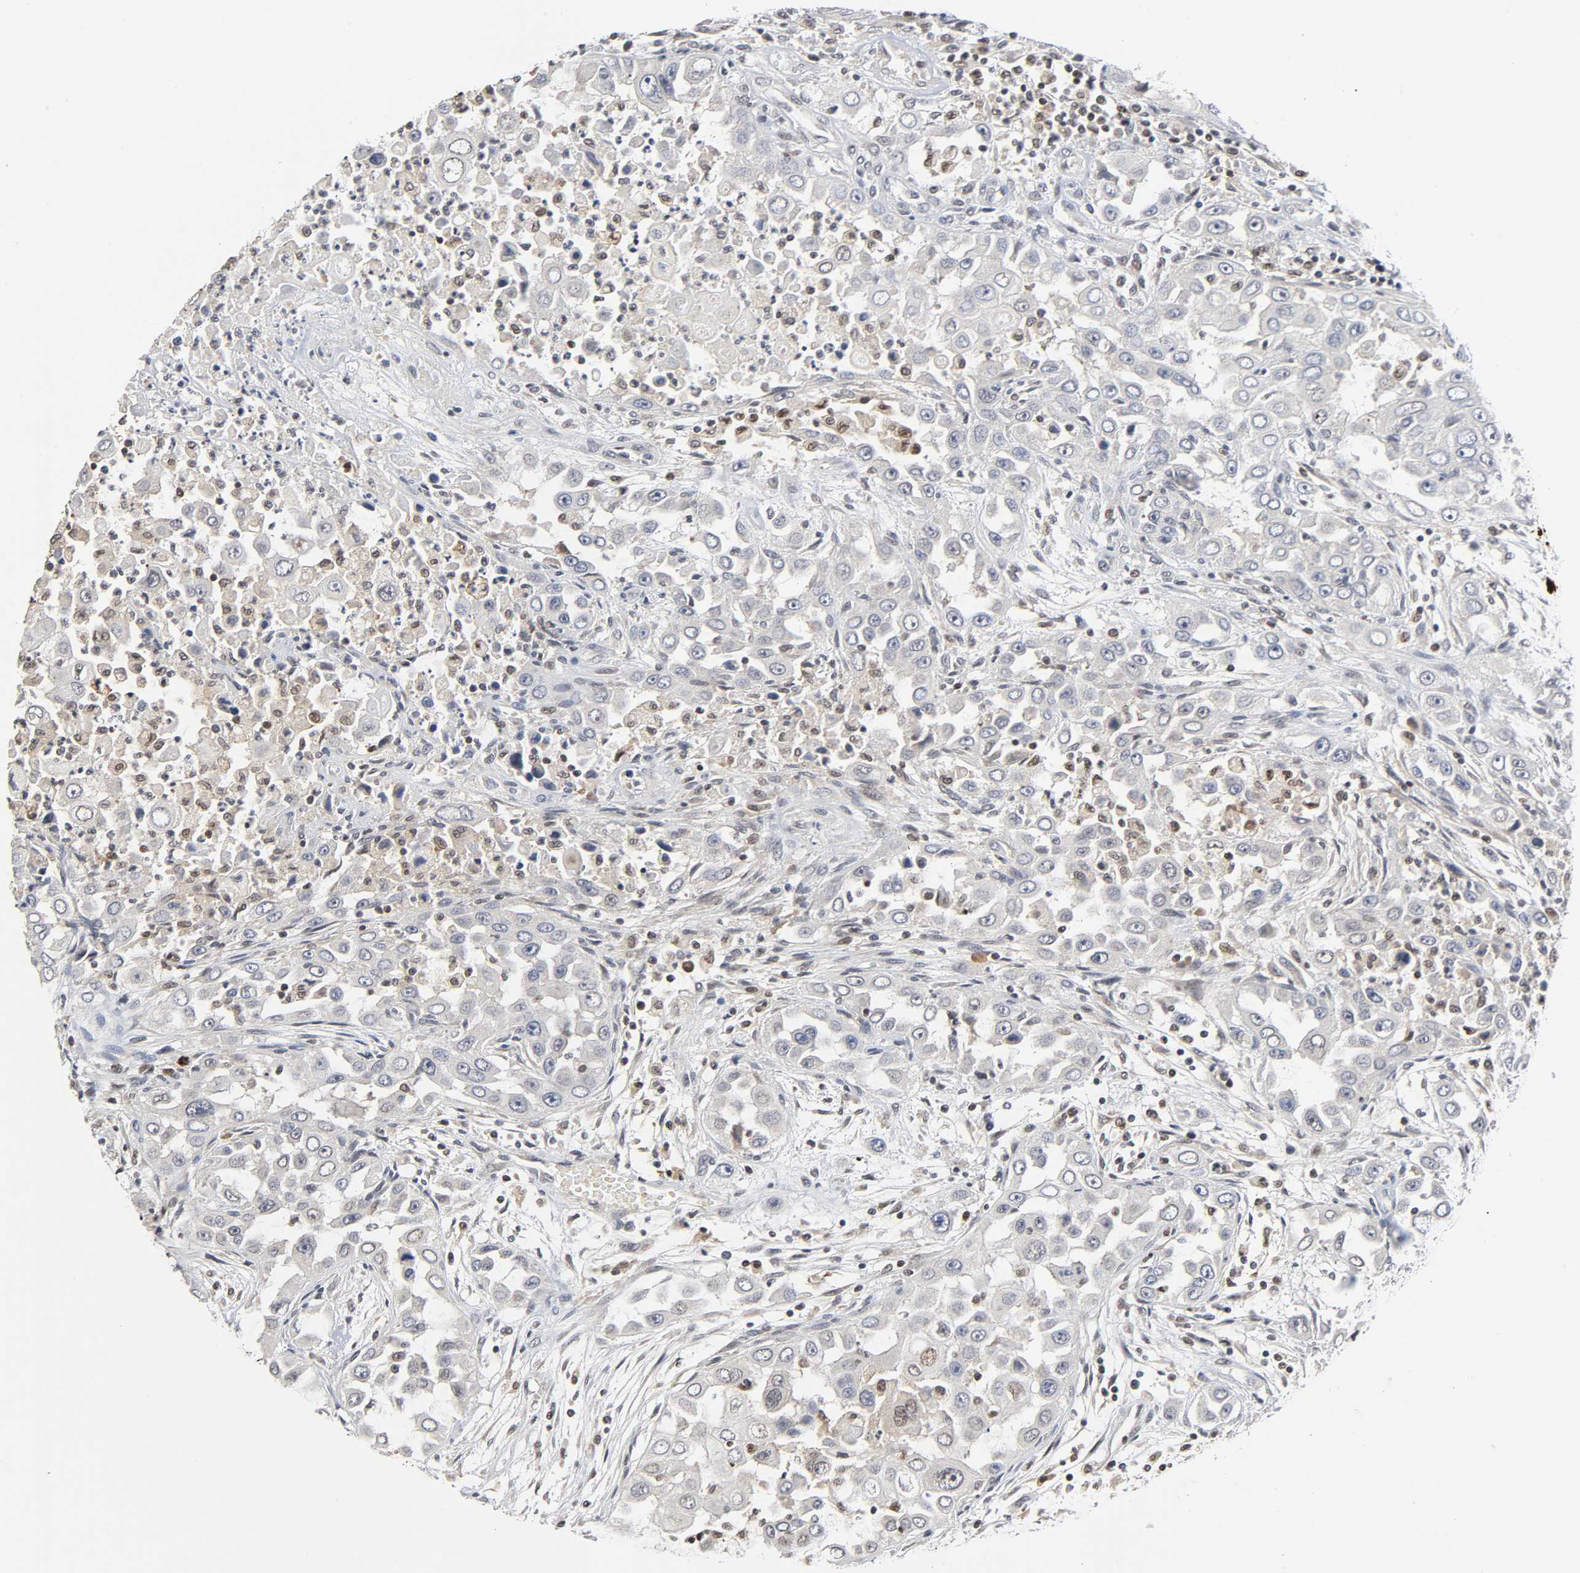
{"staining": {"intensity": "negative", "quantity": "none", "location": "none"}, "tissue": "head and neck cancer", "cell_type": "Tumor cells", "image_type": "cancer", "snomed": [{"axis": "morphology", "description": "Carcinoma, NOS"}, {"axis": "topography", "description": "Head-Neck"}], "caption": "This is a photomicrograph of immunohistochemistry staining of carcinoma (head and neck), which shows no staining in tumor cells.", "gene": "KAT2B", "patient": {"sex": "male", "age": 87}}